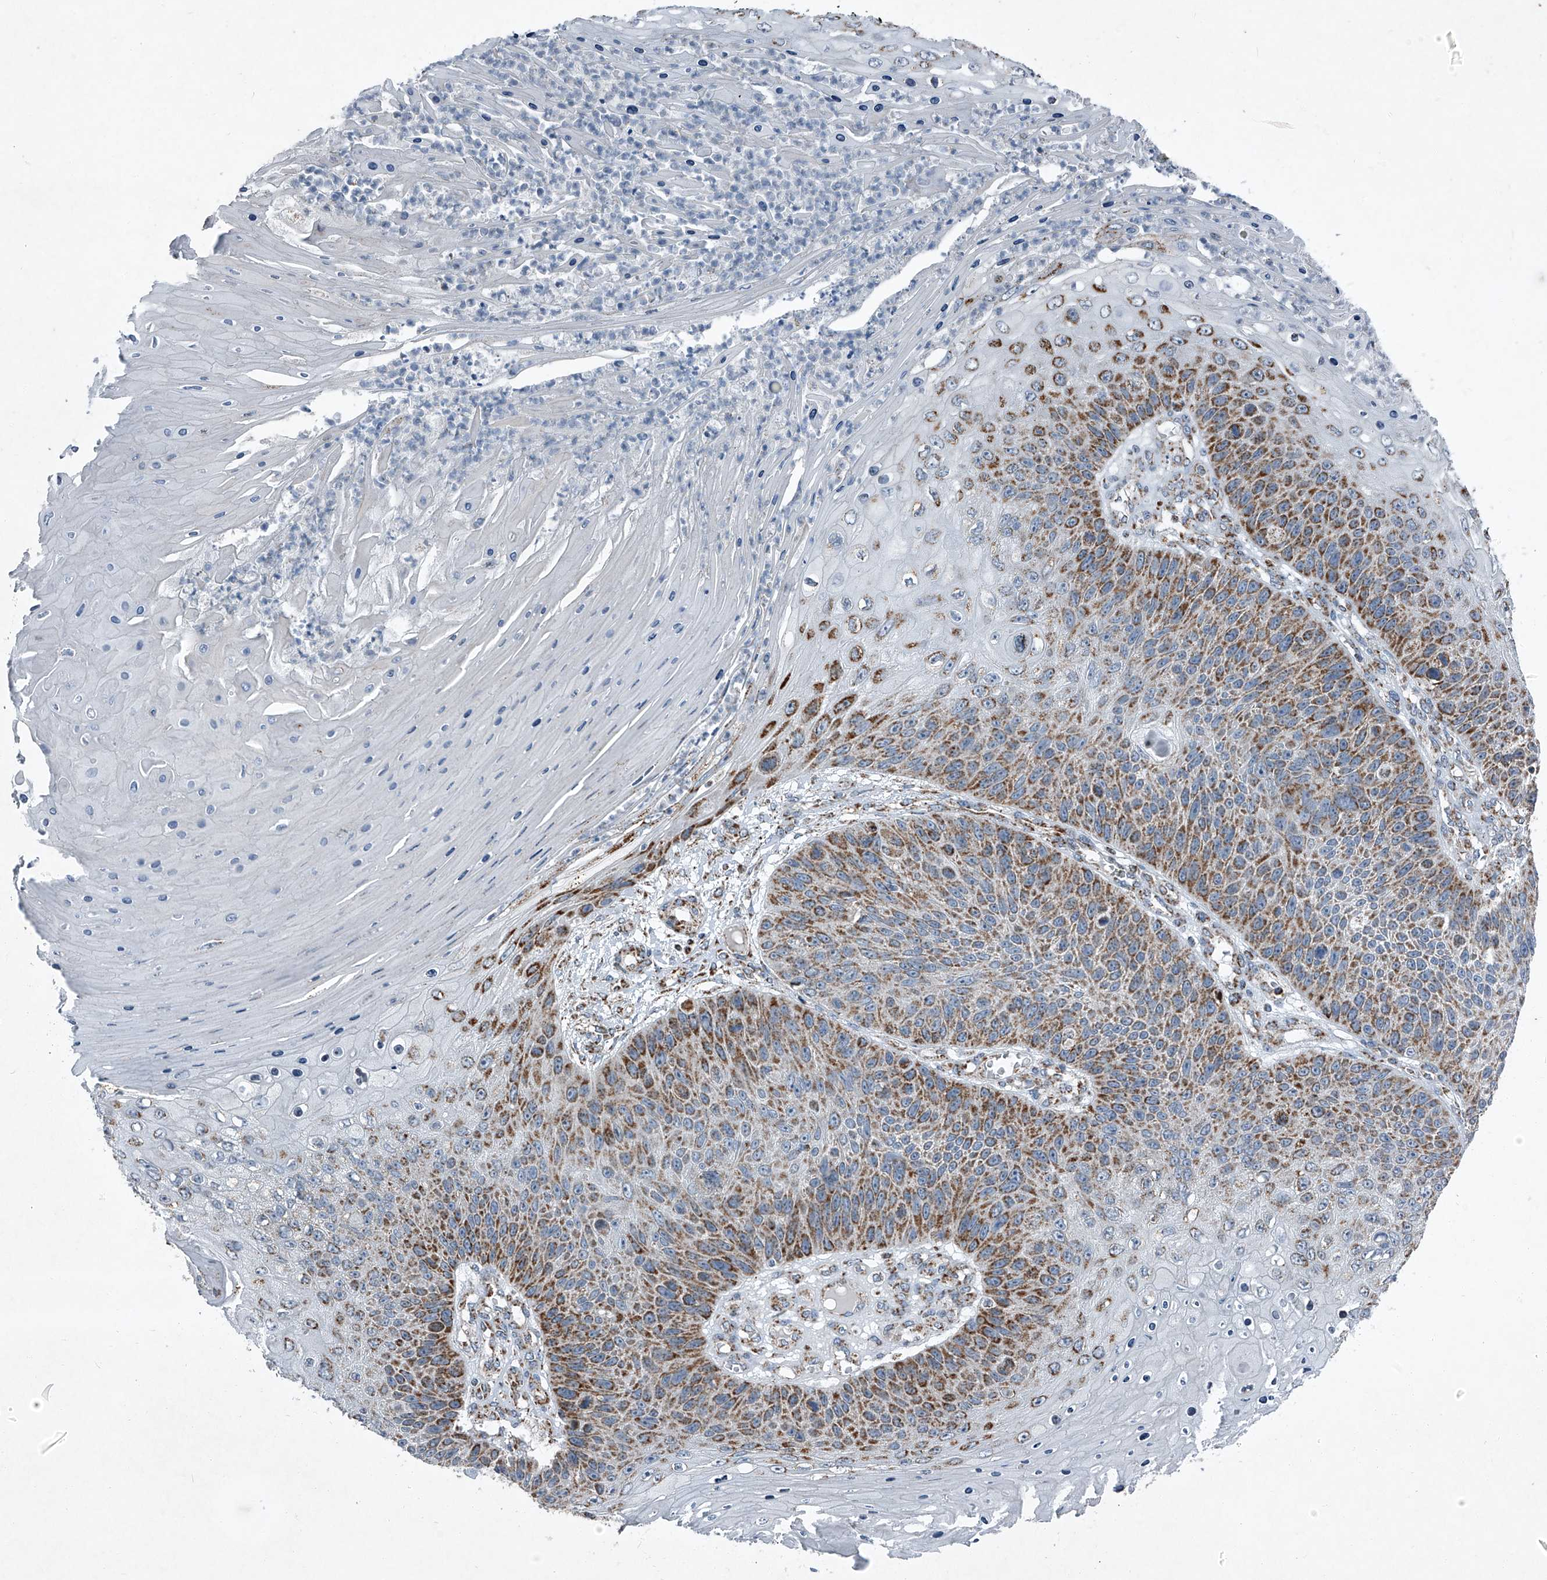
{"staining": {"intensity": "moderate", "quantity": "25%-75%", "location": "cytoplasmic/membranous"}, "tissue": "skin cancer", "cell_type": "Tumor cells", "image_type": "cancer", "snomed": [{"axis": "morphology", "description": "Squamous cell carcinoma, NOS"}, {"axis": "topography", "description": "Skin"}], "caption": "IHC (DAB) staining of skin cancer (squamous cell carcinoma) demonstrates moderate cytoplasmic/membranous protein positivity in about 25%-75% of tumor cells.", "gene": "CHRNA7", "patient": {"sex": "female", "age": 88}}